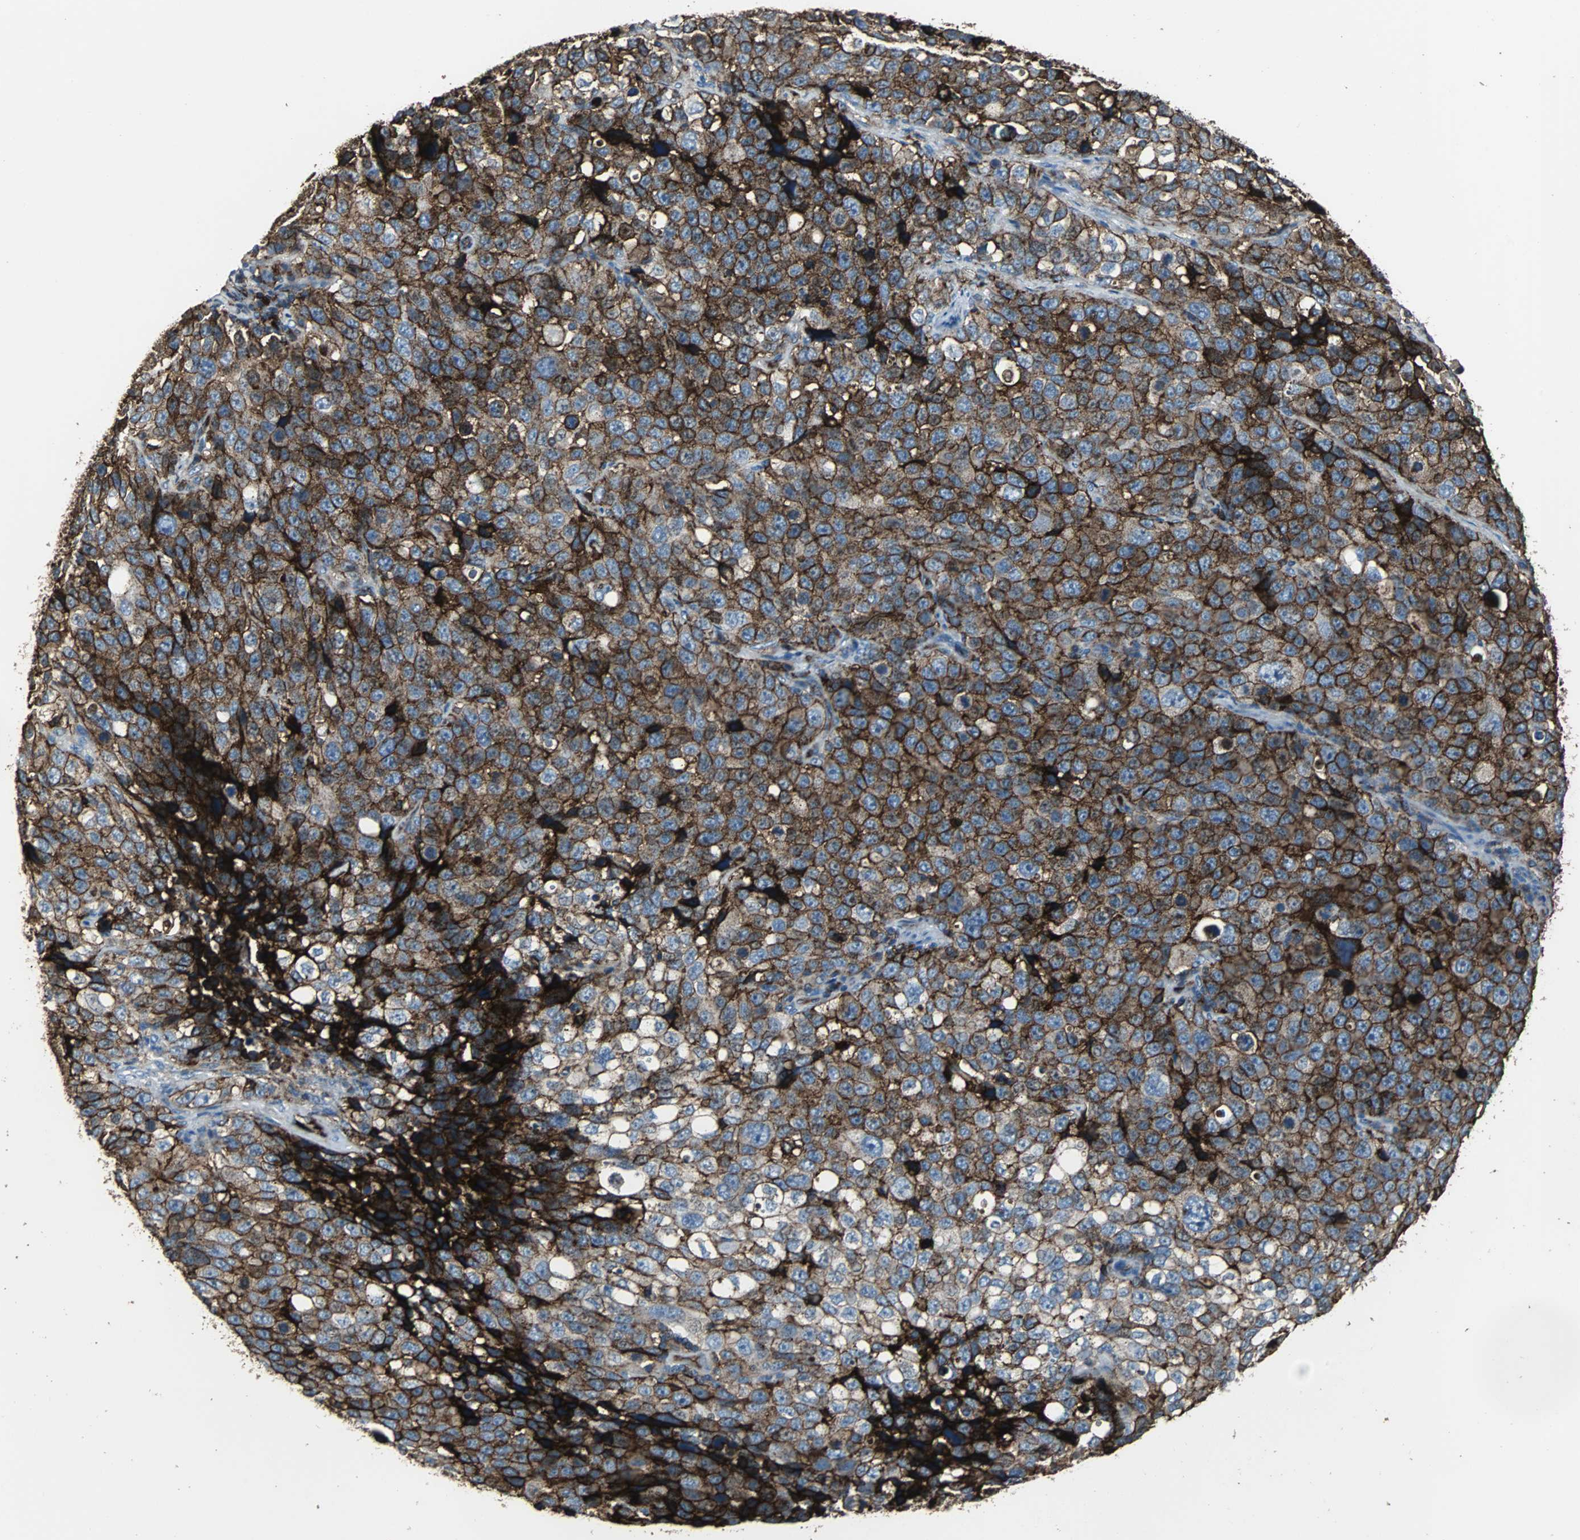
{"staining": {"intensity": "strong", "quantity": ">75%", "location": "cytoplasmic/membranous"}, "tissue": "stomach cancer", "cell_type": "Tumor cells", "image_type": "cancer", "snomed": [{"axis": "morphology", "description": "Normal tissue, NOS"}, {"axis": "morphology", "description": "Adenocarcinoma, NOS"}, {"axis": "topography", "description": "Stomach"}], "caption": "Brown immunohistochemical staining in stomach adenocarcinoma reveals strong cytoplasmic/membranous expression in approximately >75% of tumor cells.", "gene": "F11R", "patient": {"sex": "male", "age": 48}}